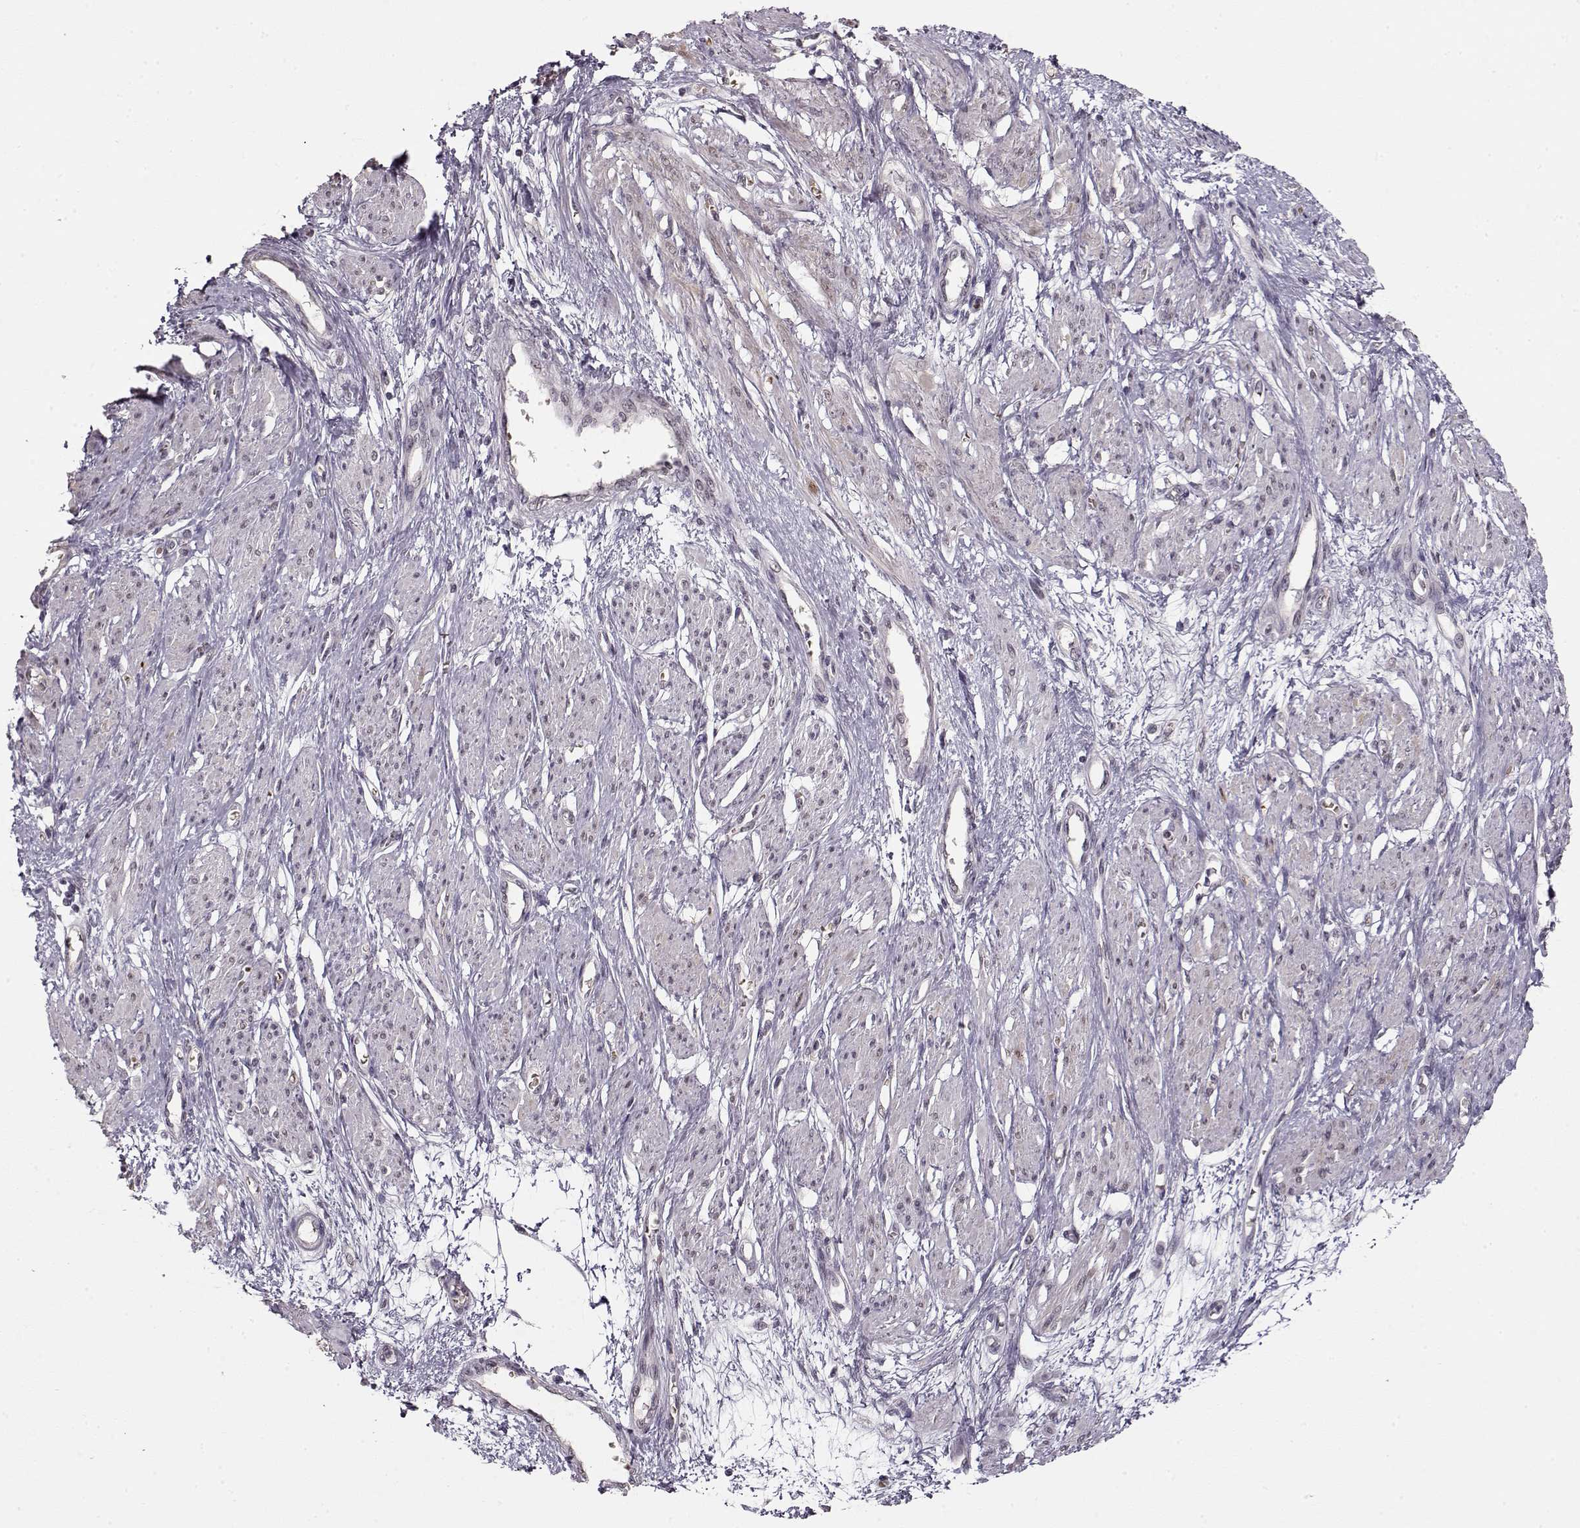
{"staining": {"intensity": "moderate", "quantity": "<25%", "location": "cytoplasmic/membranous"}, "tissue": "smooth muscle", "cell_type": "Smooth muscle cells", "image_type": "normal", "snomed": [{"axis": "morphology", "description": "Normal tissue, NOS"}, {"axis": "topography", "description": "Smooth muscle"}, {"axis": "topography", "description": "Uterus"}], "caption": "This histopathology image shows unremarkable smooth muscle stained with IHC to label a protein in brown. The cytoplasmic/membranous of smooth muscle cells show moderate positivity for the protein. Nuclei are counter-stained blue.", "gene": "PCP4", "patient": {"sex": "female", "age": 39}}